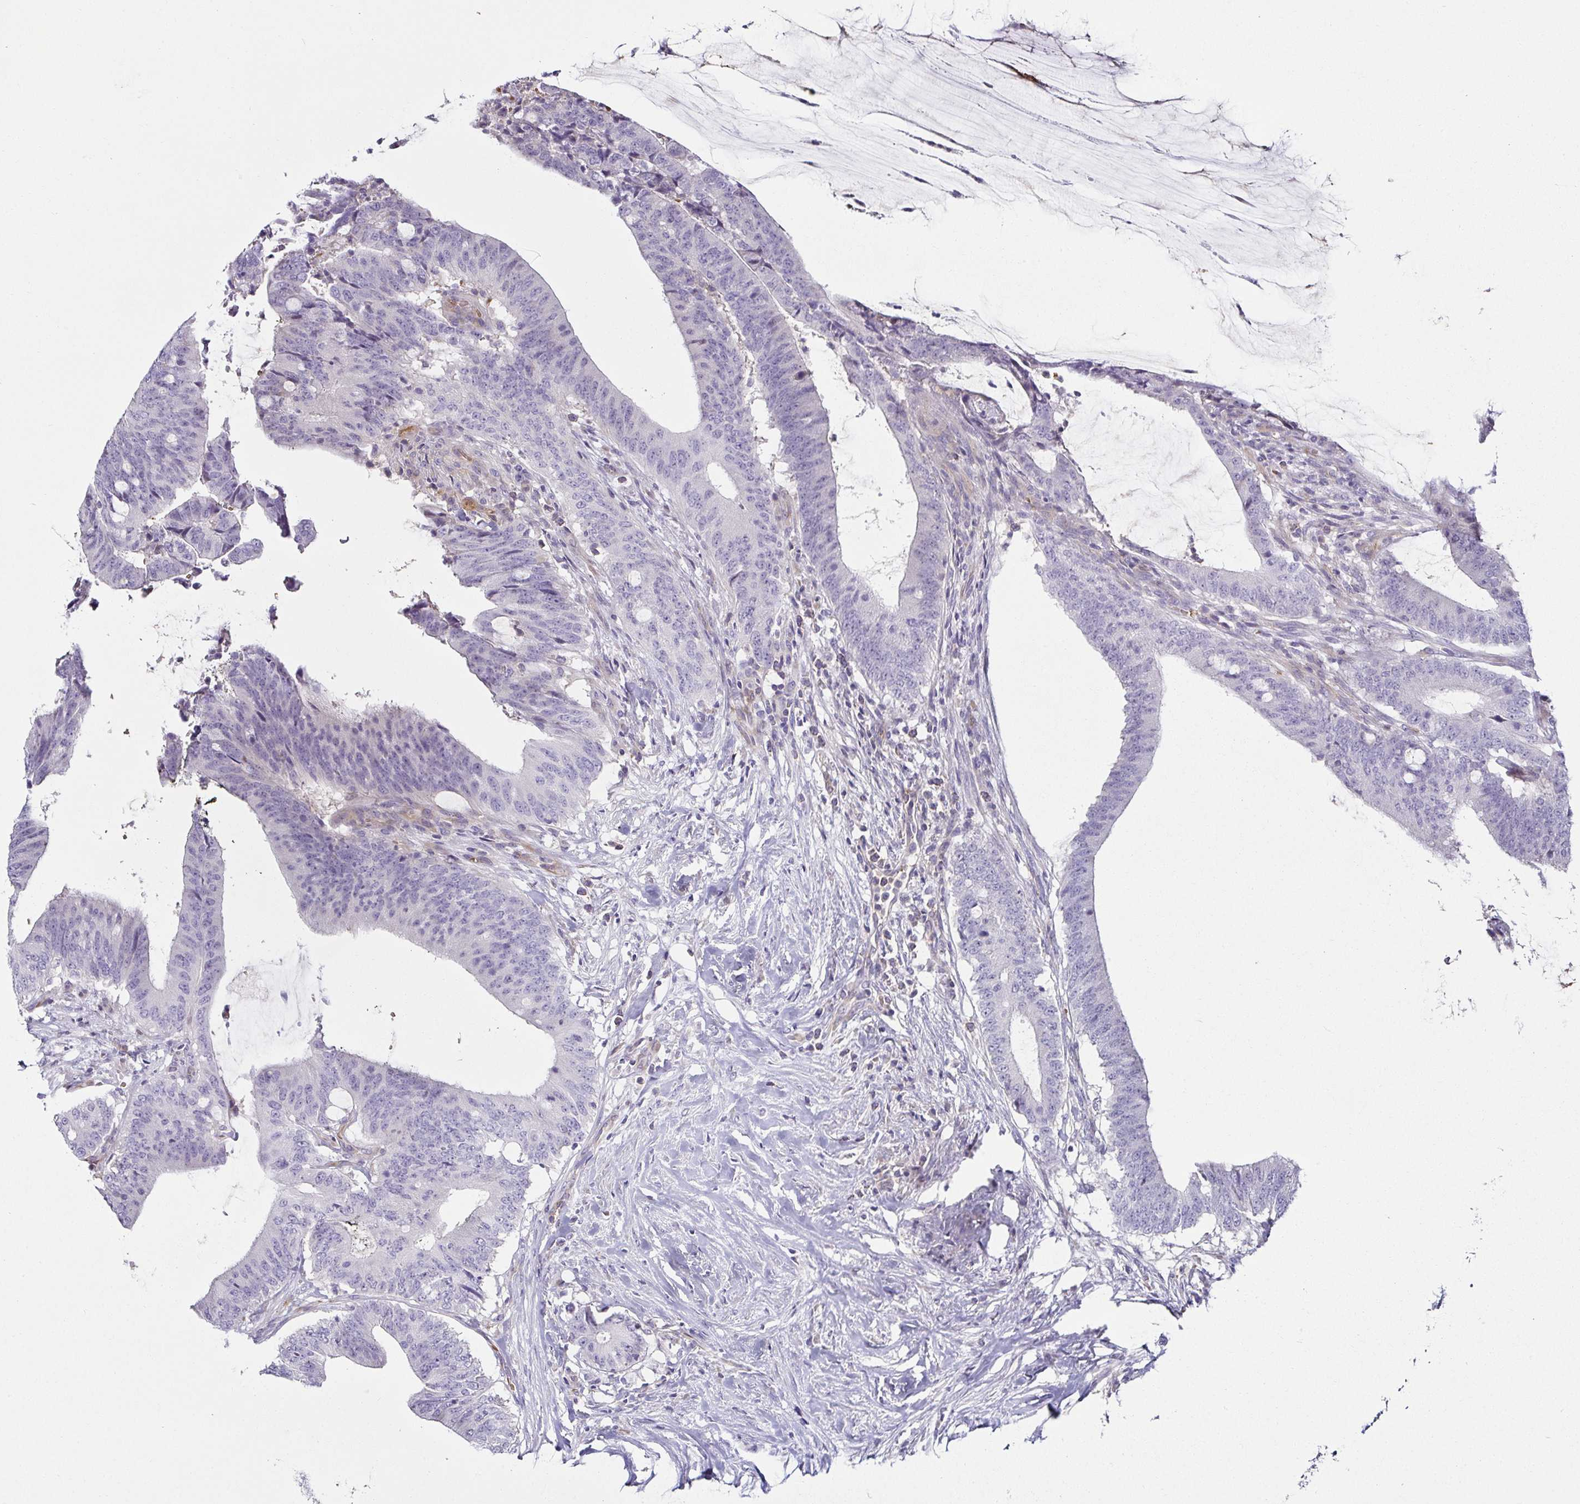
{"staining": {"intensity": "negative", "quantity": "none", "location": "none"}, "tissue": "colorectal cancer", "cell_type": "Tumor cells", "image_type": "cancer", "snomed": [{"axis": "morphology", "description": "Adenocarcinoma, NOS"}, {"axis": "topography", "description": "Colon"}], "caption": "Tumor cells are negative for protein expression in human colorectal adenocarcinoma.", "gene": "FAM162B", "patient": {"sex": "female", "age": 43}}